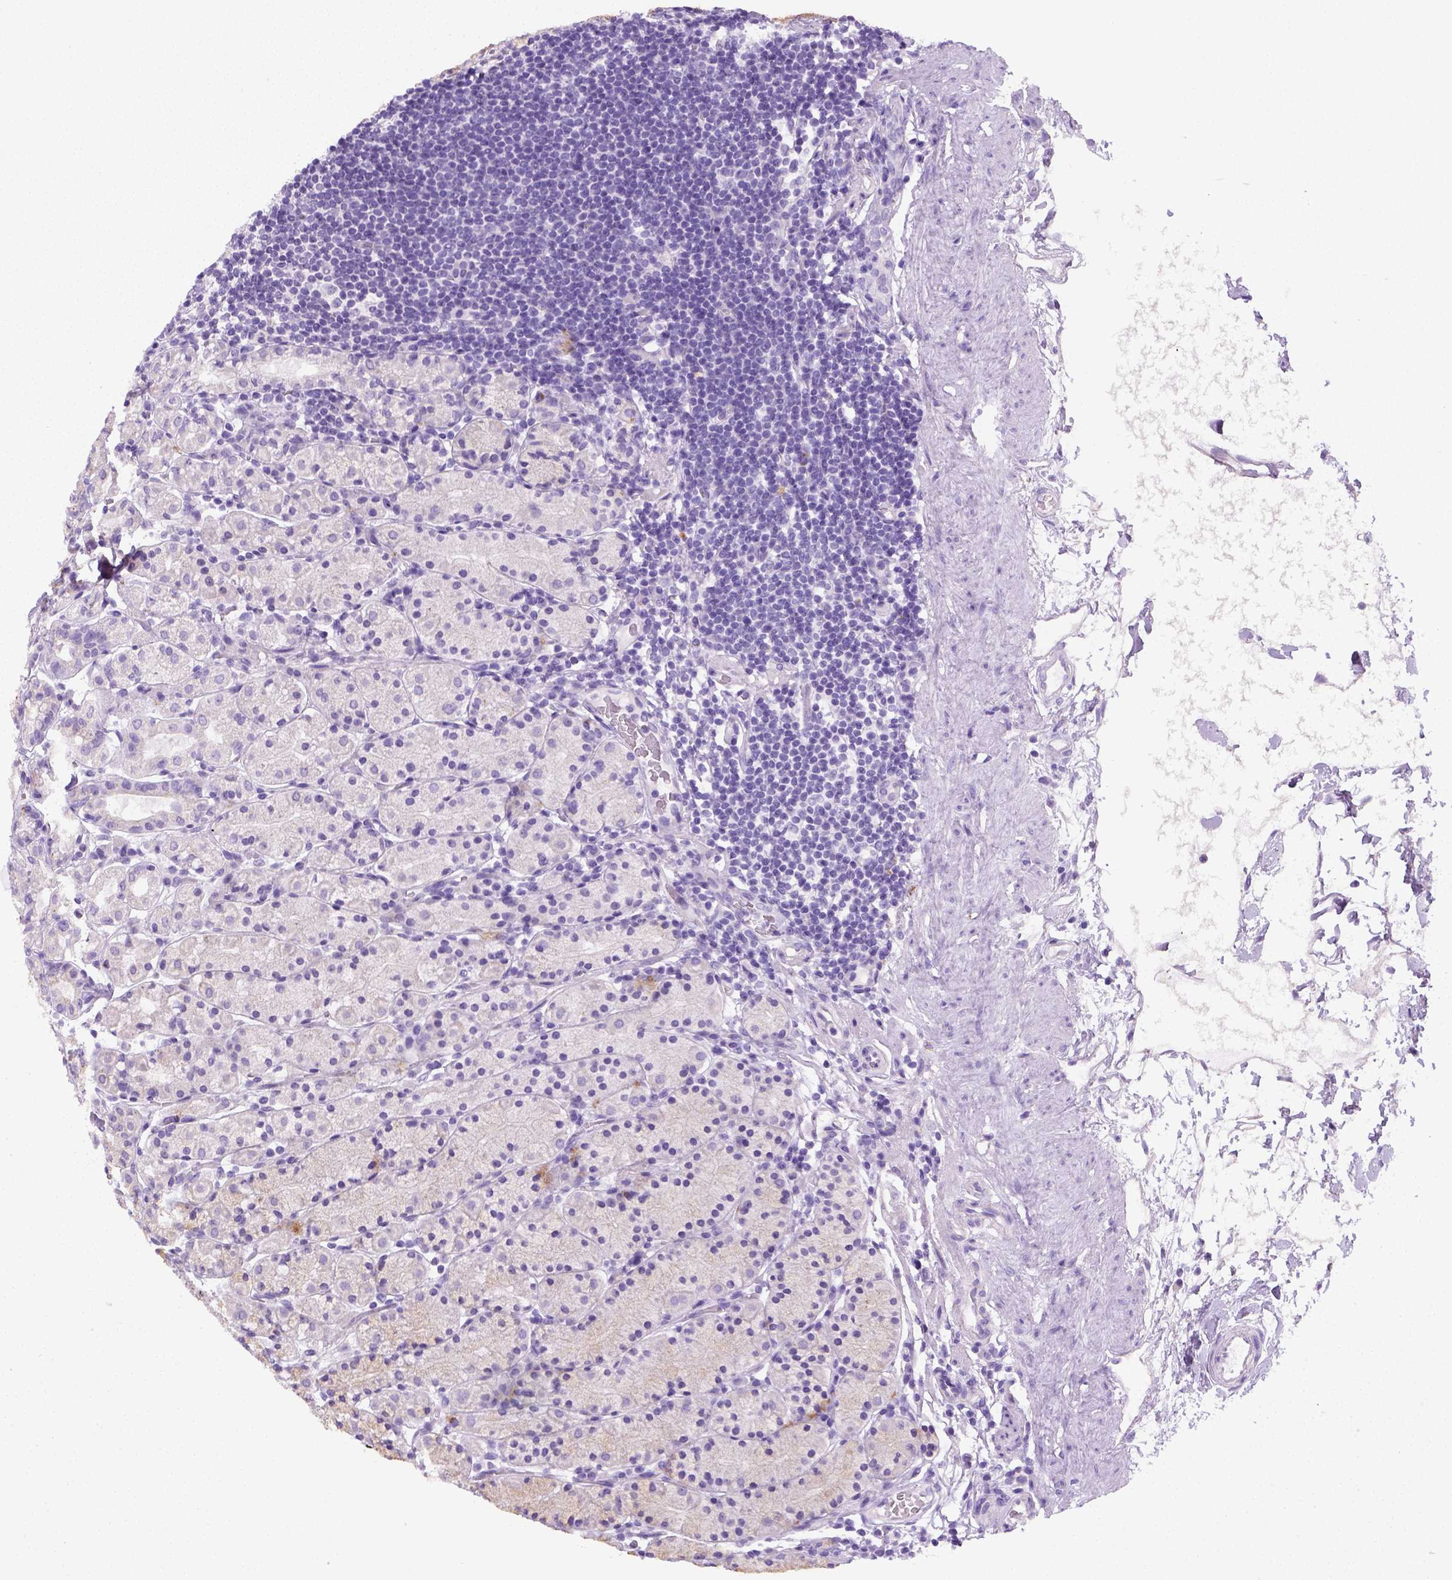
{"staining": {"intensity": "negative", "quantity": "none", "location": "none"}, "tissue": "stomach", "cell_type": "Glandular cells", "image_type": "normal", "snomed": [{"axis": "morphology", "description": "Normal tissue, NOS"}, {"axis": "topography", "description": "Stomach, upper"}, {"axis": "topography", "description": "Stomach"}], "caption": "The photomicrograph displays no staining of glandular cells in benign stomach.", "gene": "KRT71", "patient": {"sex": "male", "age": 62}}